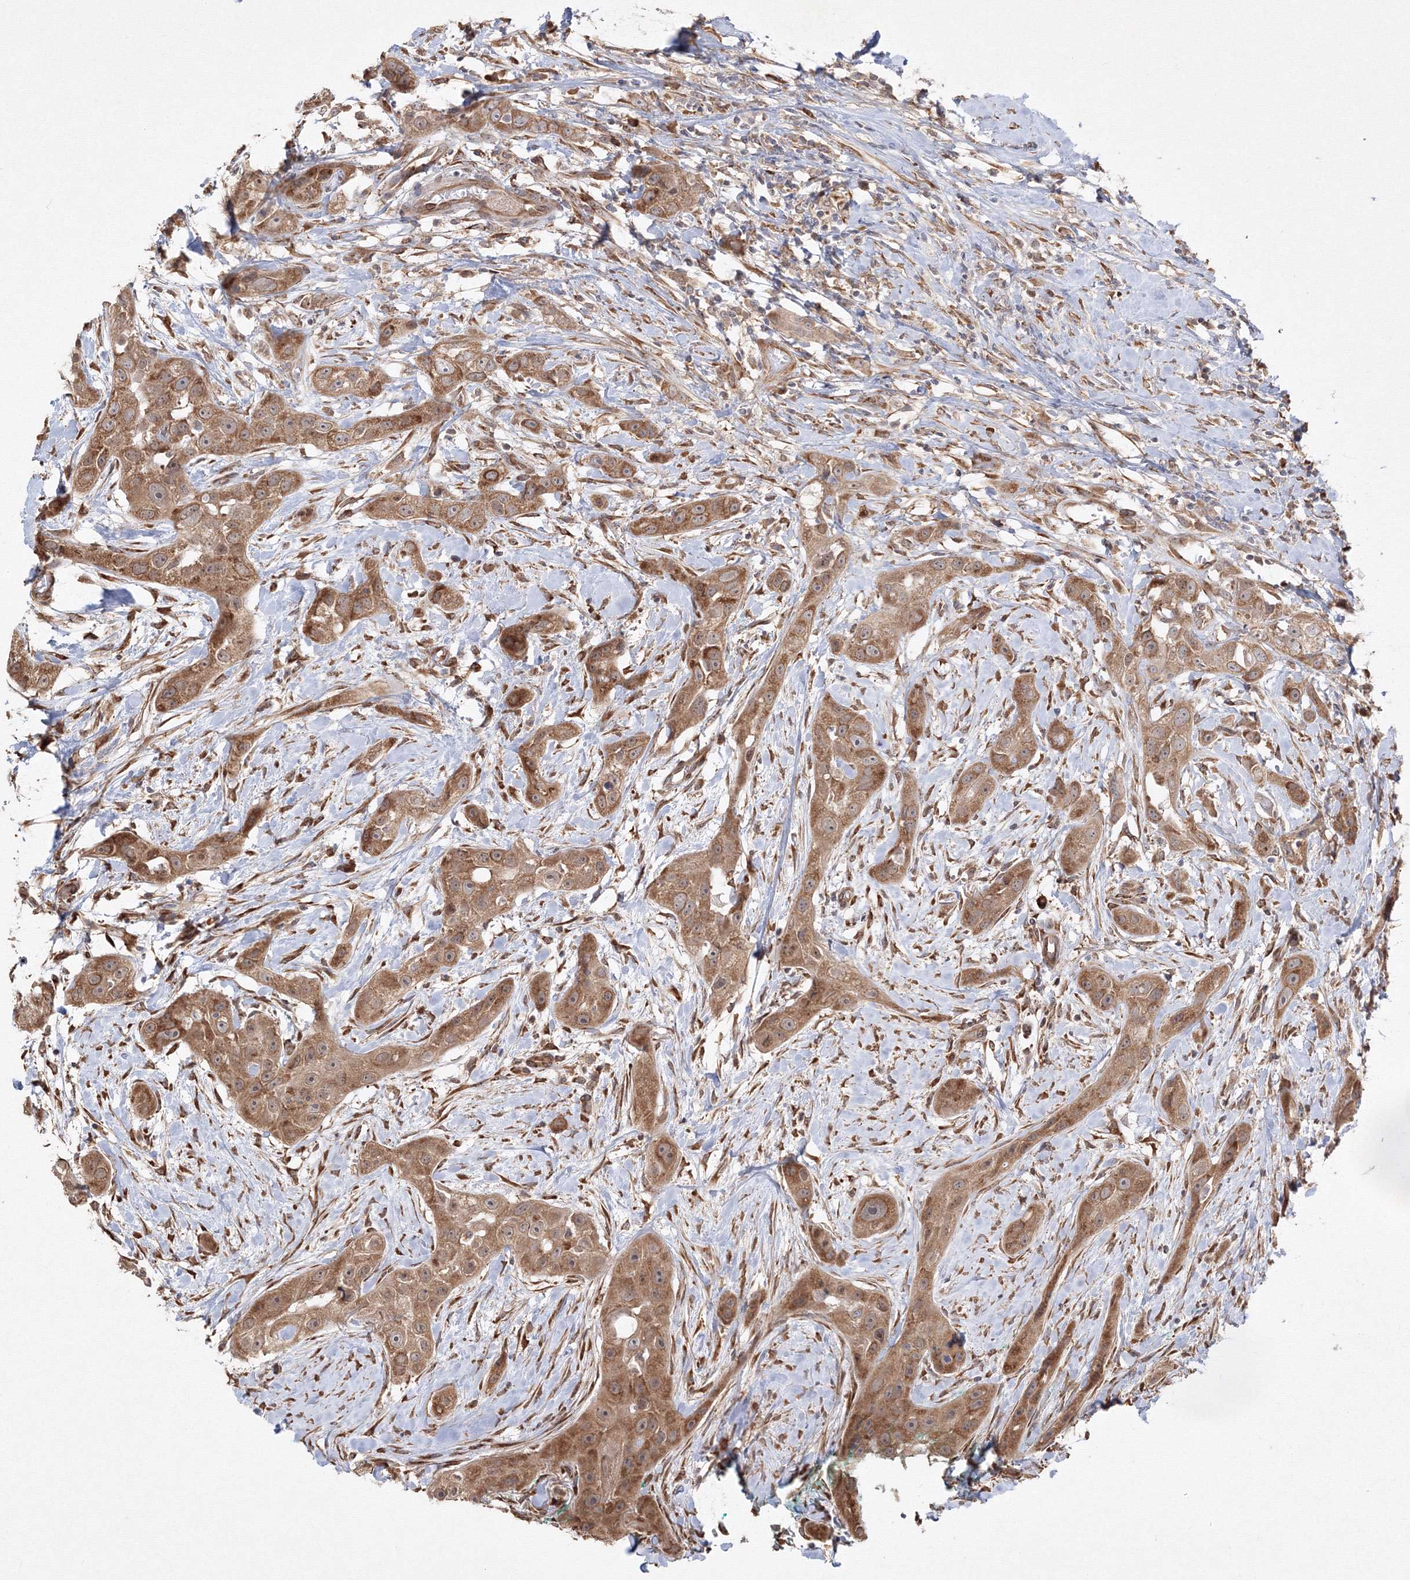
{"staining": {"intensity": "moderate", "quantity": ">75%", "location": "cytoplasmic/membranous"}, "tissue": "head and neck cancer", "cell_type": "Tumor cells", "image_type": "cancer", "snomed": [{"axis": "morphology", "description": "Normal tissue, NOS"}, {"axis": "morphology", "description": "Squamous cell carcinoma, NOS"}, {"axis": "topography", "description": "Skeletal muscle"}, {"axis": "topography", "description": "Head-Neck"}], "caption": "Protein positivity by IHC reveals moderate cytoplasmic/membranous staining in about >75% of tumor cells in head and neck cancer.", "gene": "FBXL8", "patient": {"sex": "male", "age": 51}}